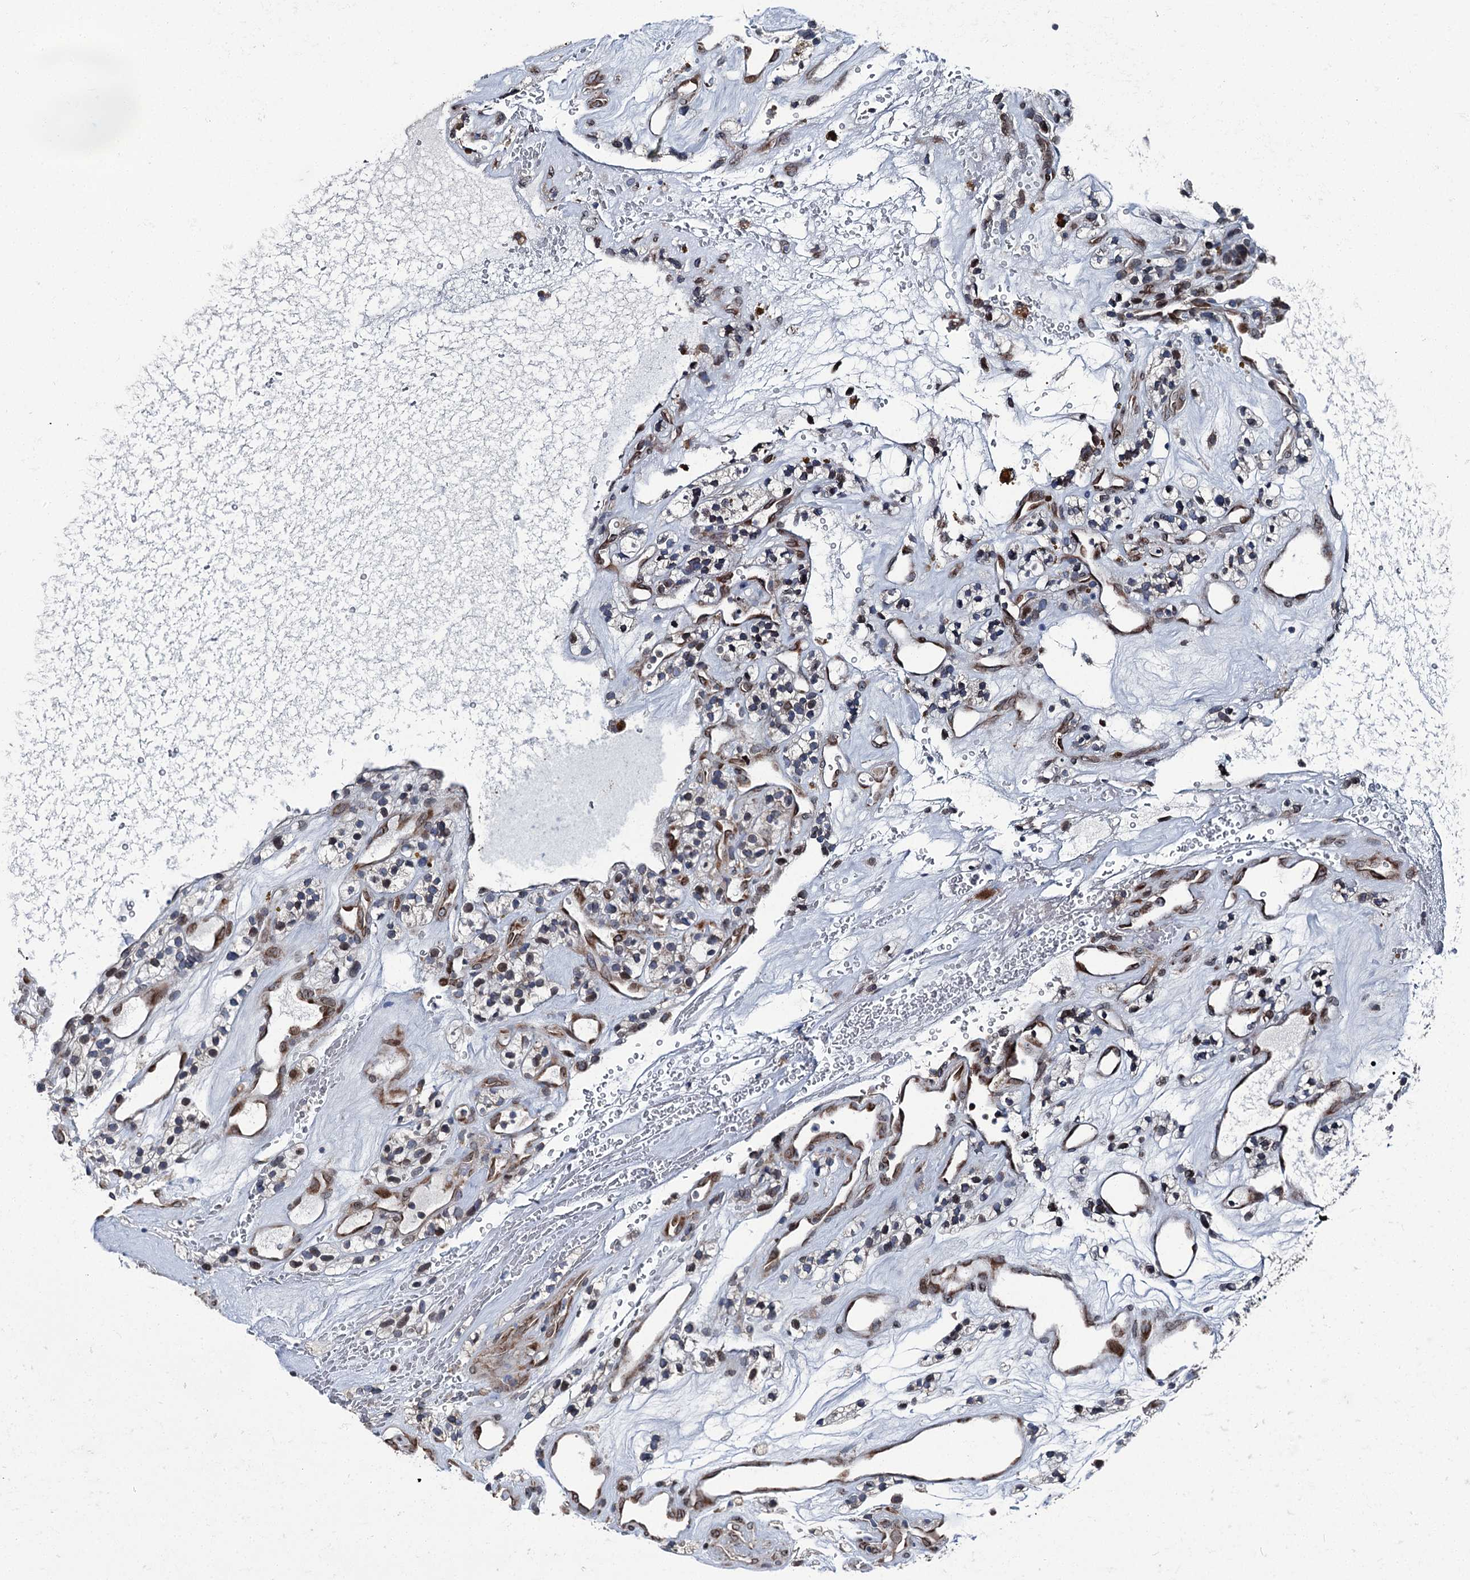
{"staining": {"intensity": "weak", "quantity": "<25%", "location": "cytoplasmic/membranous,nuclear"}, "tissue": "renal cancer", "cell_type": "Tumor cells", "image_type": "cancer", "snomed": [{"axis": "morphology", "description": "Adenocarcinoma, NOS"}, {"axis": "topography", "description": "Kidney"}], "caption": "An image of human renal cancer (adenocarcinoma) is negative for staining in tumor cells. (Immunohistochemistry (ihc), brightfield microscopy, high magnification).", "gene": "MRPL14", "patient": {"sex": "female", "age": 57}}